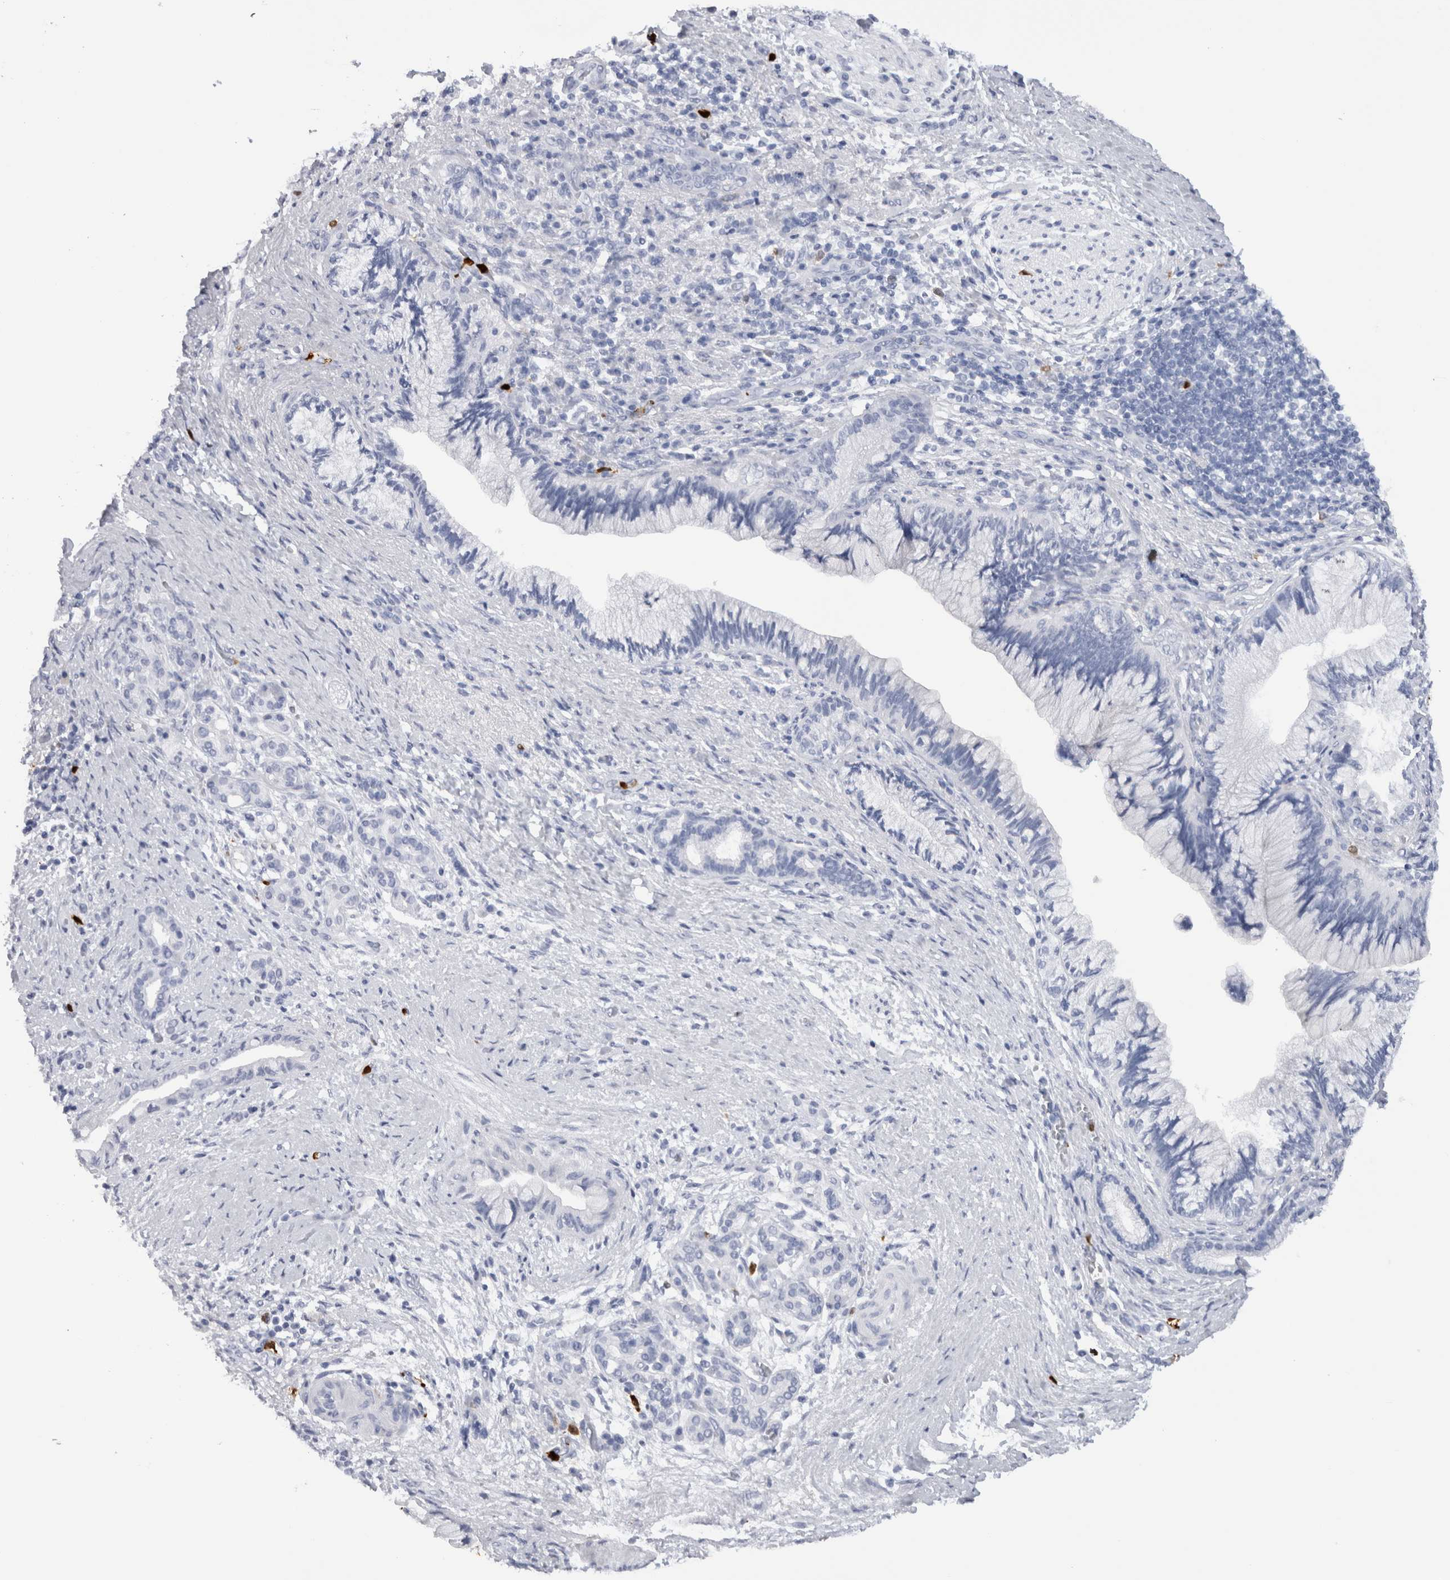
{"staining": {"intensity": "negative", "quantity": "none", "location": "none"}, "tissue": "pancreatic cancer", "cell_type": "Tumor cells", "image_type": "cancer", "snomed": [{"axis": "morphology", "description": "Adenocarcinoma, NOS"}, {"axis": "topography", "description": "Pancreas"}], "caption": "A photomicrograph of pancreatic cancer stained for a protein displays no brown staining in tumor cells.", "gene": "S100A8", "patient": {"sex": "male", "age": 59}}